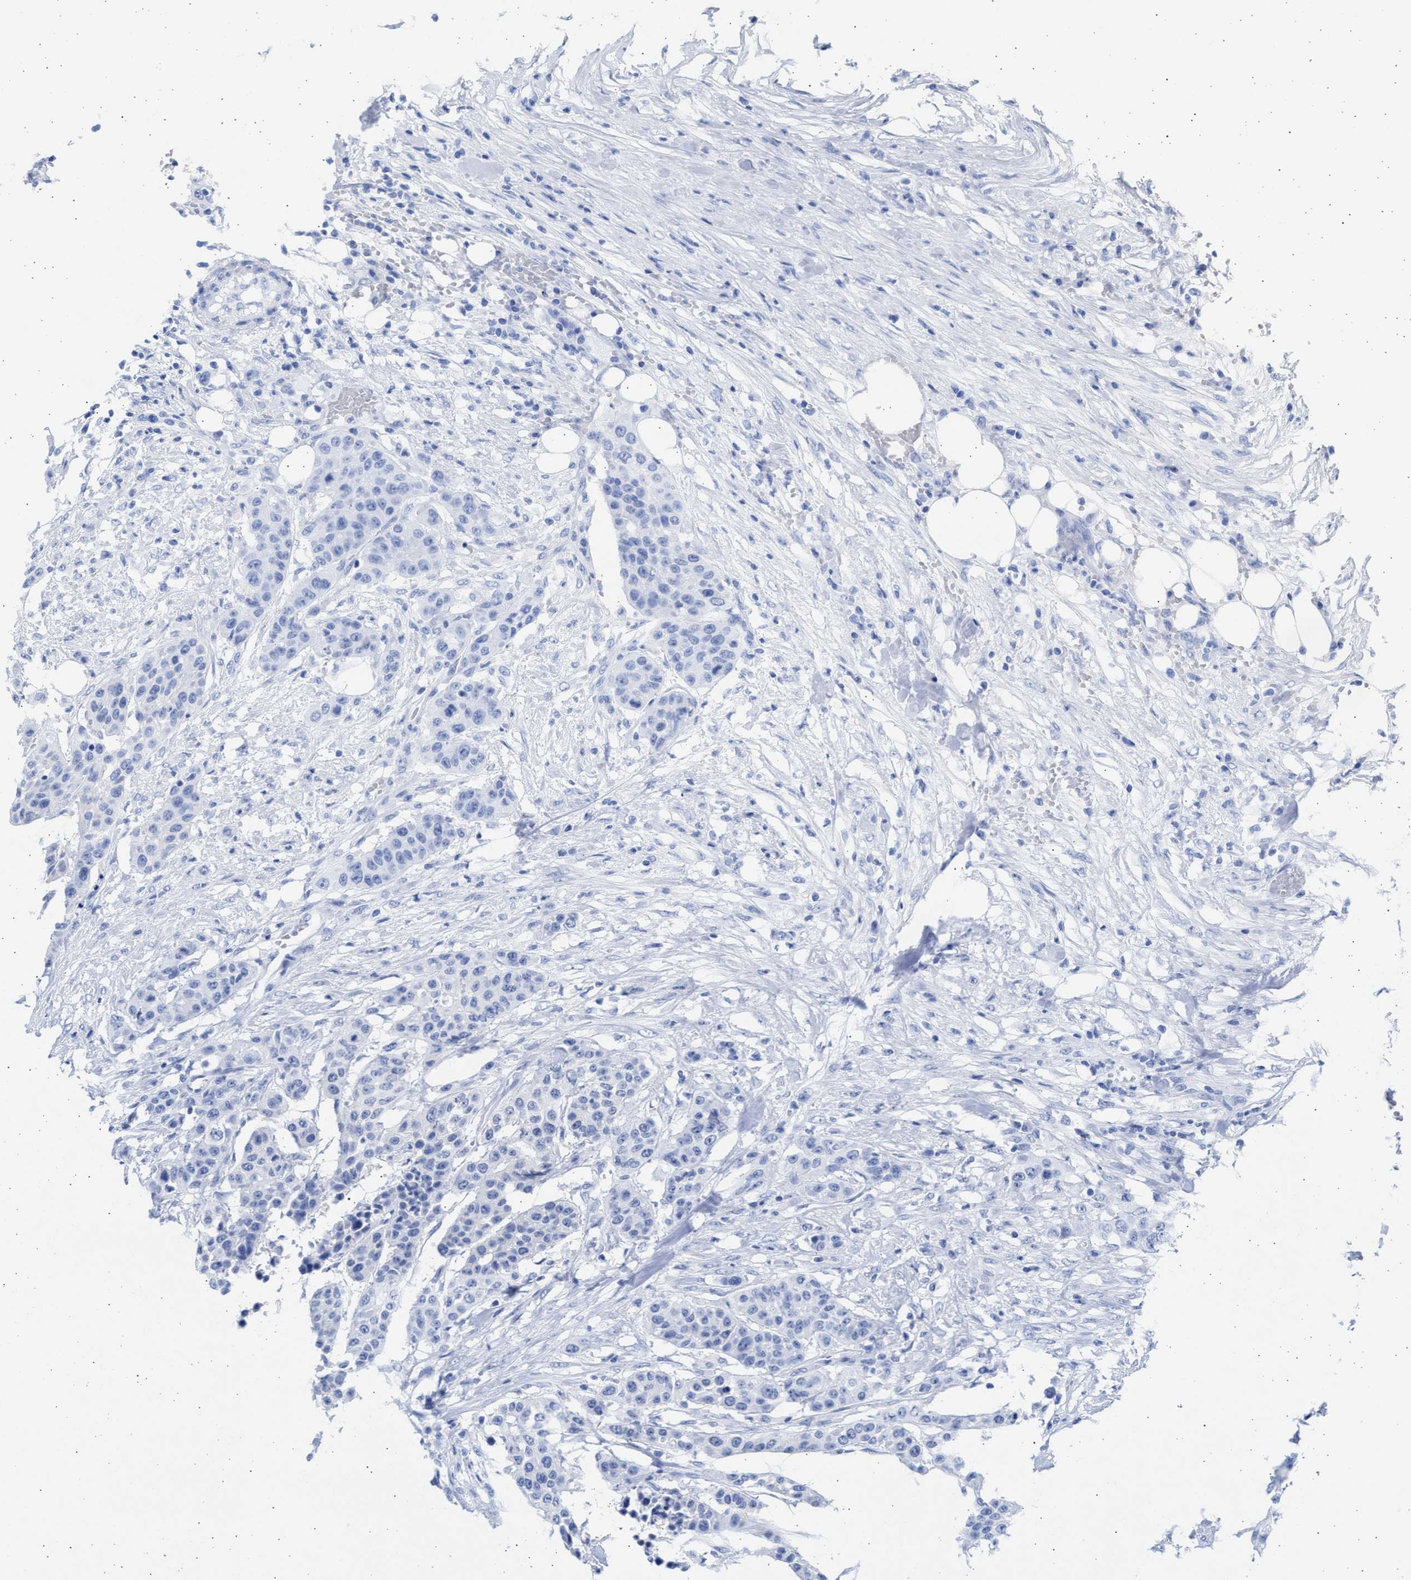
{"staining": {"intensity": "negative", "quantity": "none", "location": "none"}, "tissue": "urothelial cancer", "cell_type": "Tumor cells", "image_type": "cancer", "snomed": [{"axis": "morphology", "description": "Urothelial carcinoma, High grade"}, {"axis": "topography", "description": "Urinary bladder"}], "caption": "Image shows no significant protein staining in tumor cells of urothelial cancer.", "gene": "ALDOC", "patient": {"sex": "male", "age": 74}}